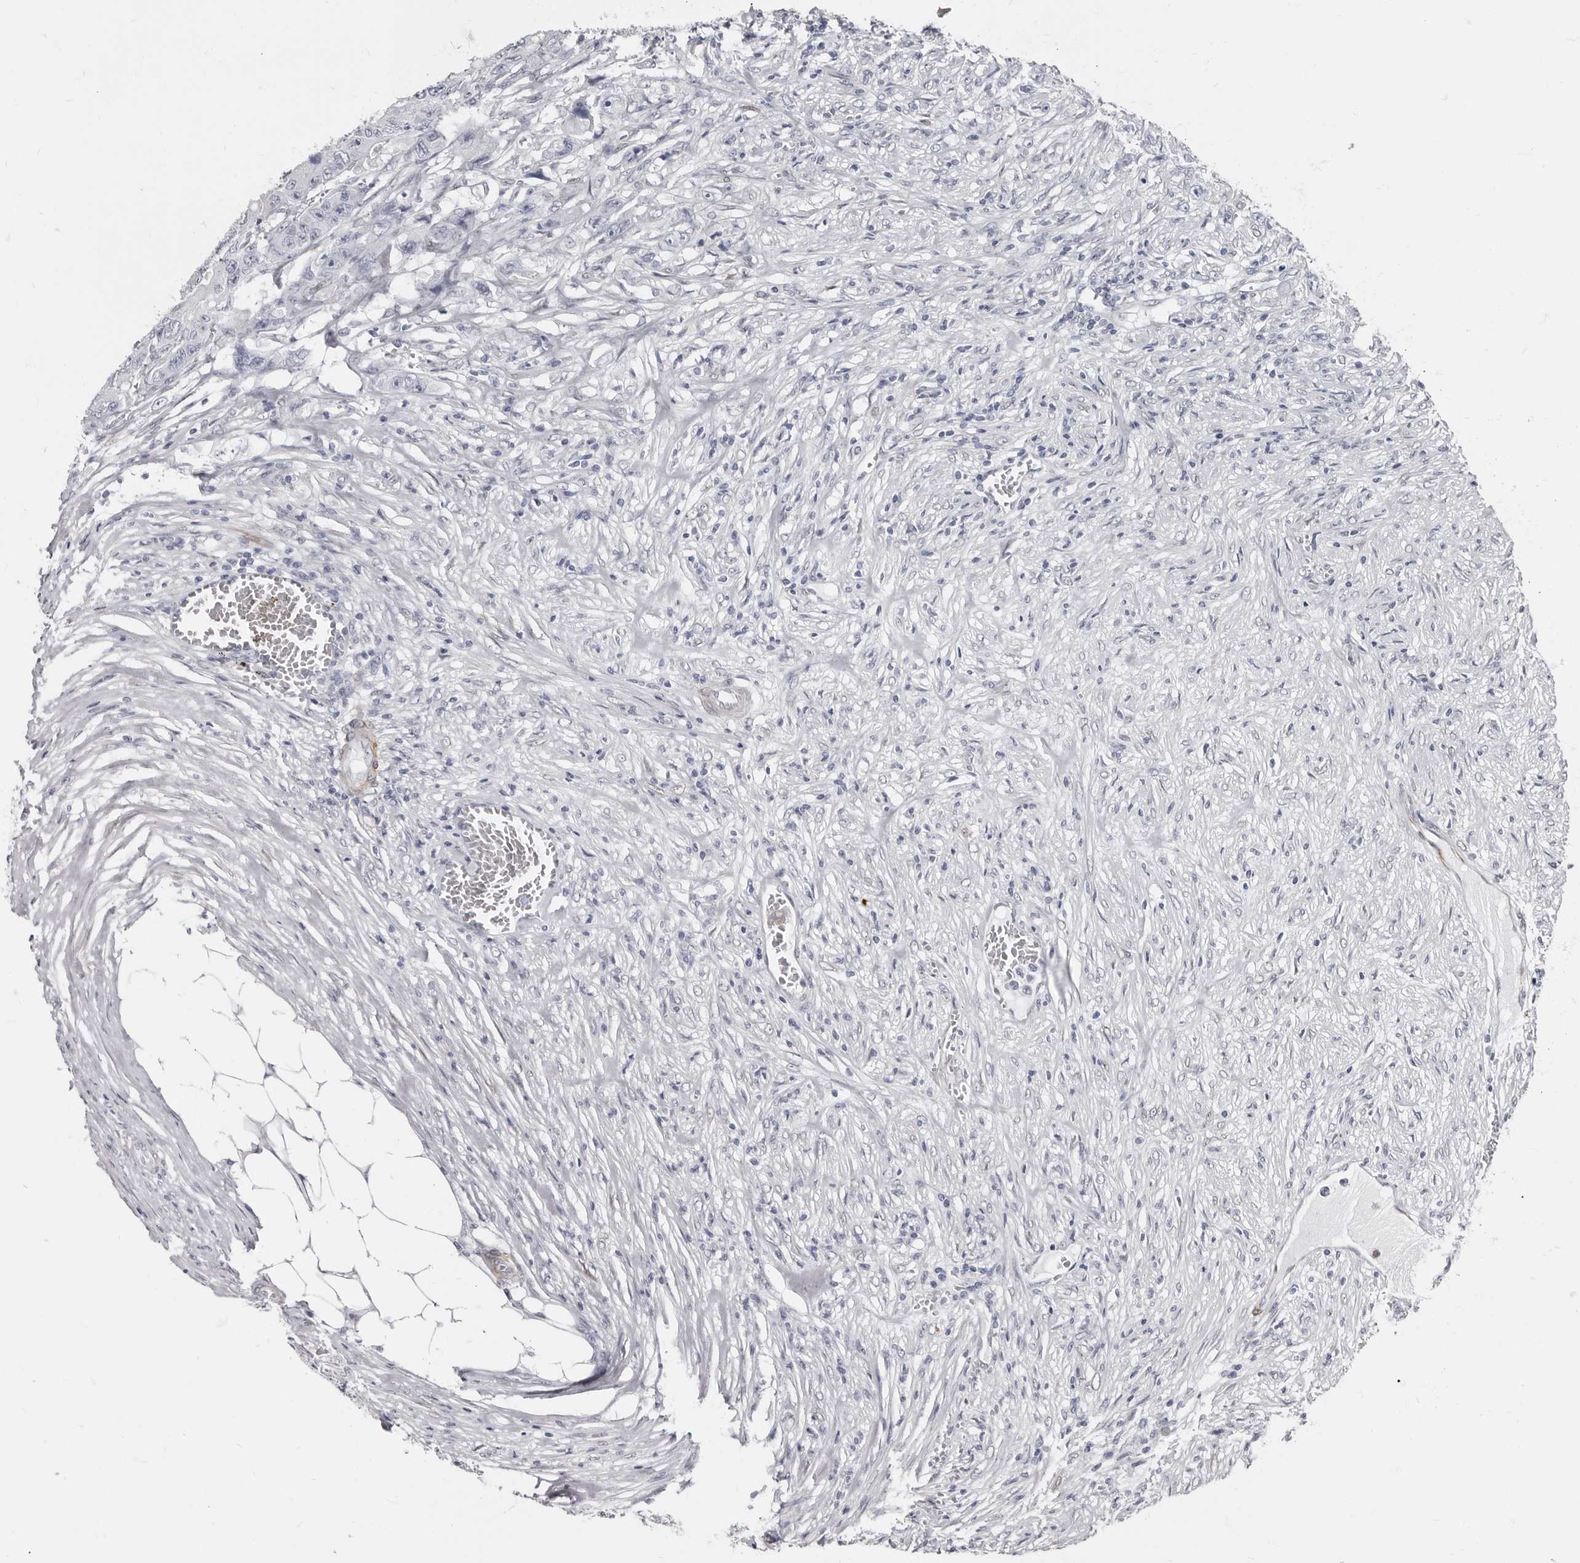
{"staining": {"intensity": "negative", "quantity": "none", "location": "none"}, "tissue": "colorectal cancer", "cell_type": "Tumor cells", "image_type": "cancer", "snomed": [{"axis": "morphology", "description": "Adenocarcinoma, NOS"}, {"axis": "topography", "description": "Colon"}], "caption": "This is a histopathology image of immunohistochemistry (IHC) staining of colorectal cancer, which shows no staining in tumor cells.", "gene": "MRGPRF", "patient": {"sex": "female", "age": 46}}